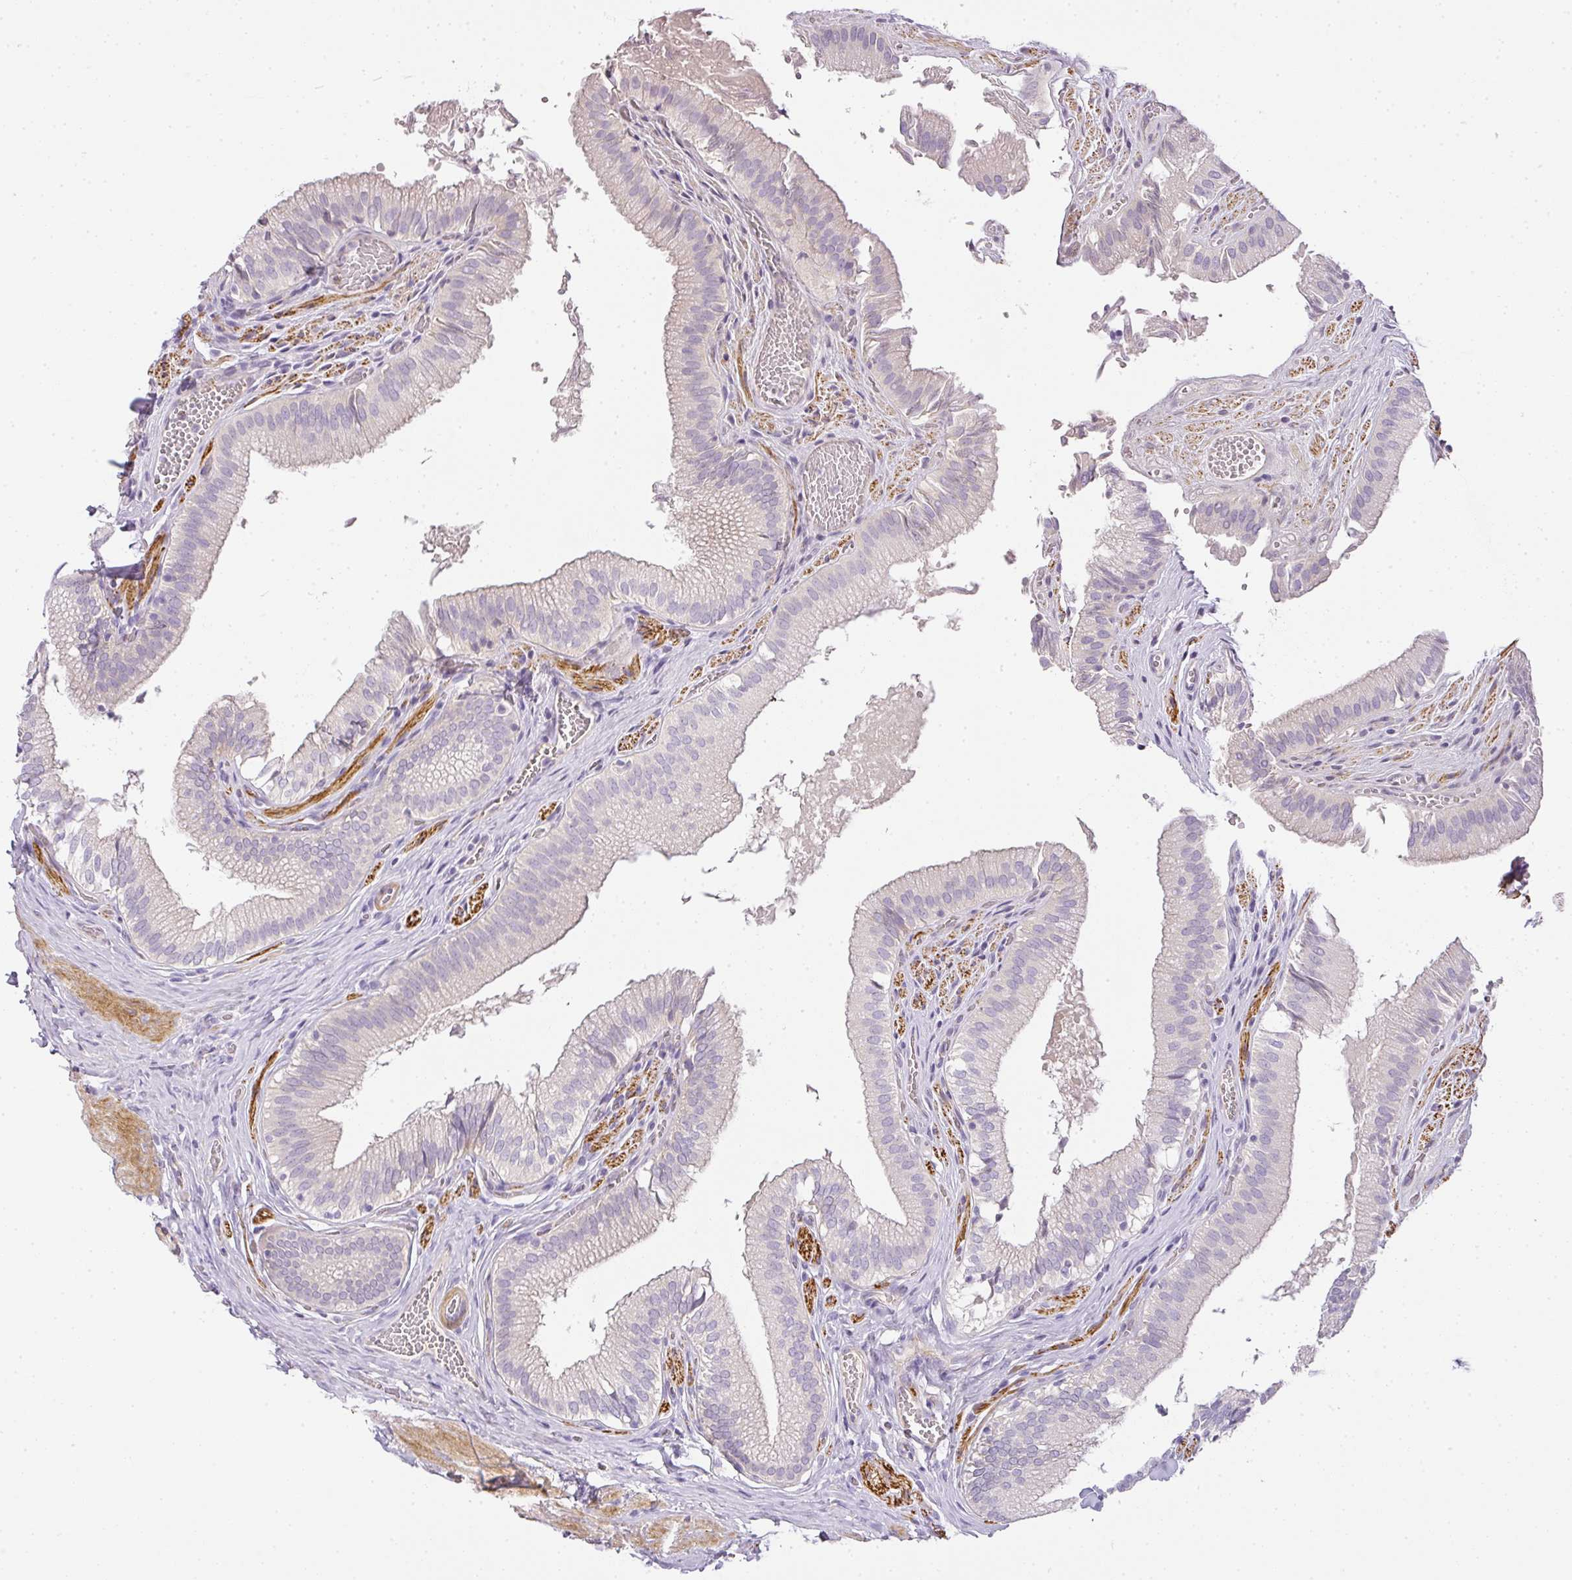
{"staining": {"intensity": "weak", "quantity": "25%-75%", "location": "cytoplasmic/membranous"}, "tissue": "gallbladder", "cell_type": "Glandular cells", "image_type": "normal", "snomed": [{"axis": "morphology", "description": "Normal tissue, NOS"}, {"axis": "topography", "description": "Gallbladder"}, {"axis": "topography", "description": "Peripheral nerve tissue"}], "caption": "Gallbladder stained with DAB (3,3'-diaminobenzidine) immunohistochemistry (IHC) shows low levels of weak cytoplasmic/membranous staining in approximately 25%-75% of glandular cells.", "gene": "RAX2", "patient": {"sex": "male", "age": 17}}